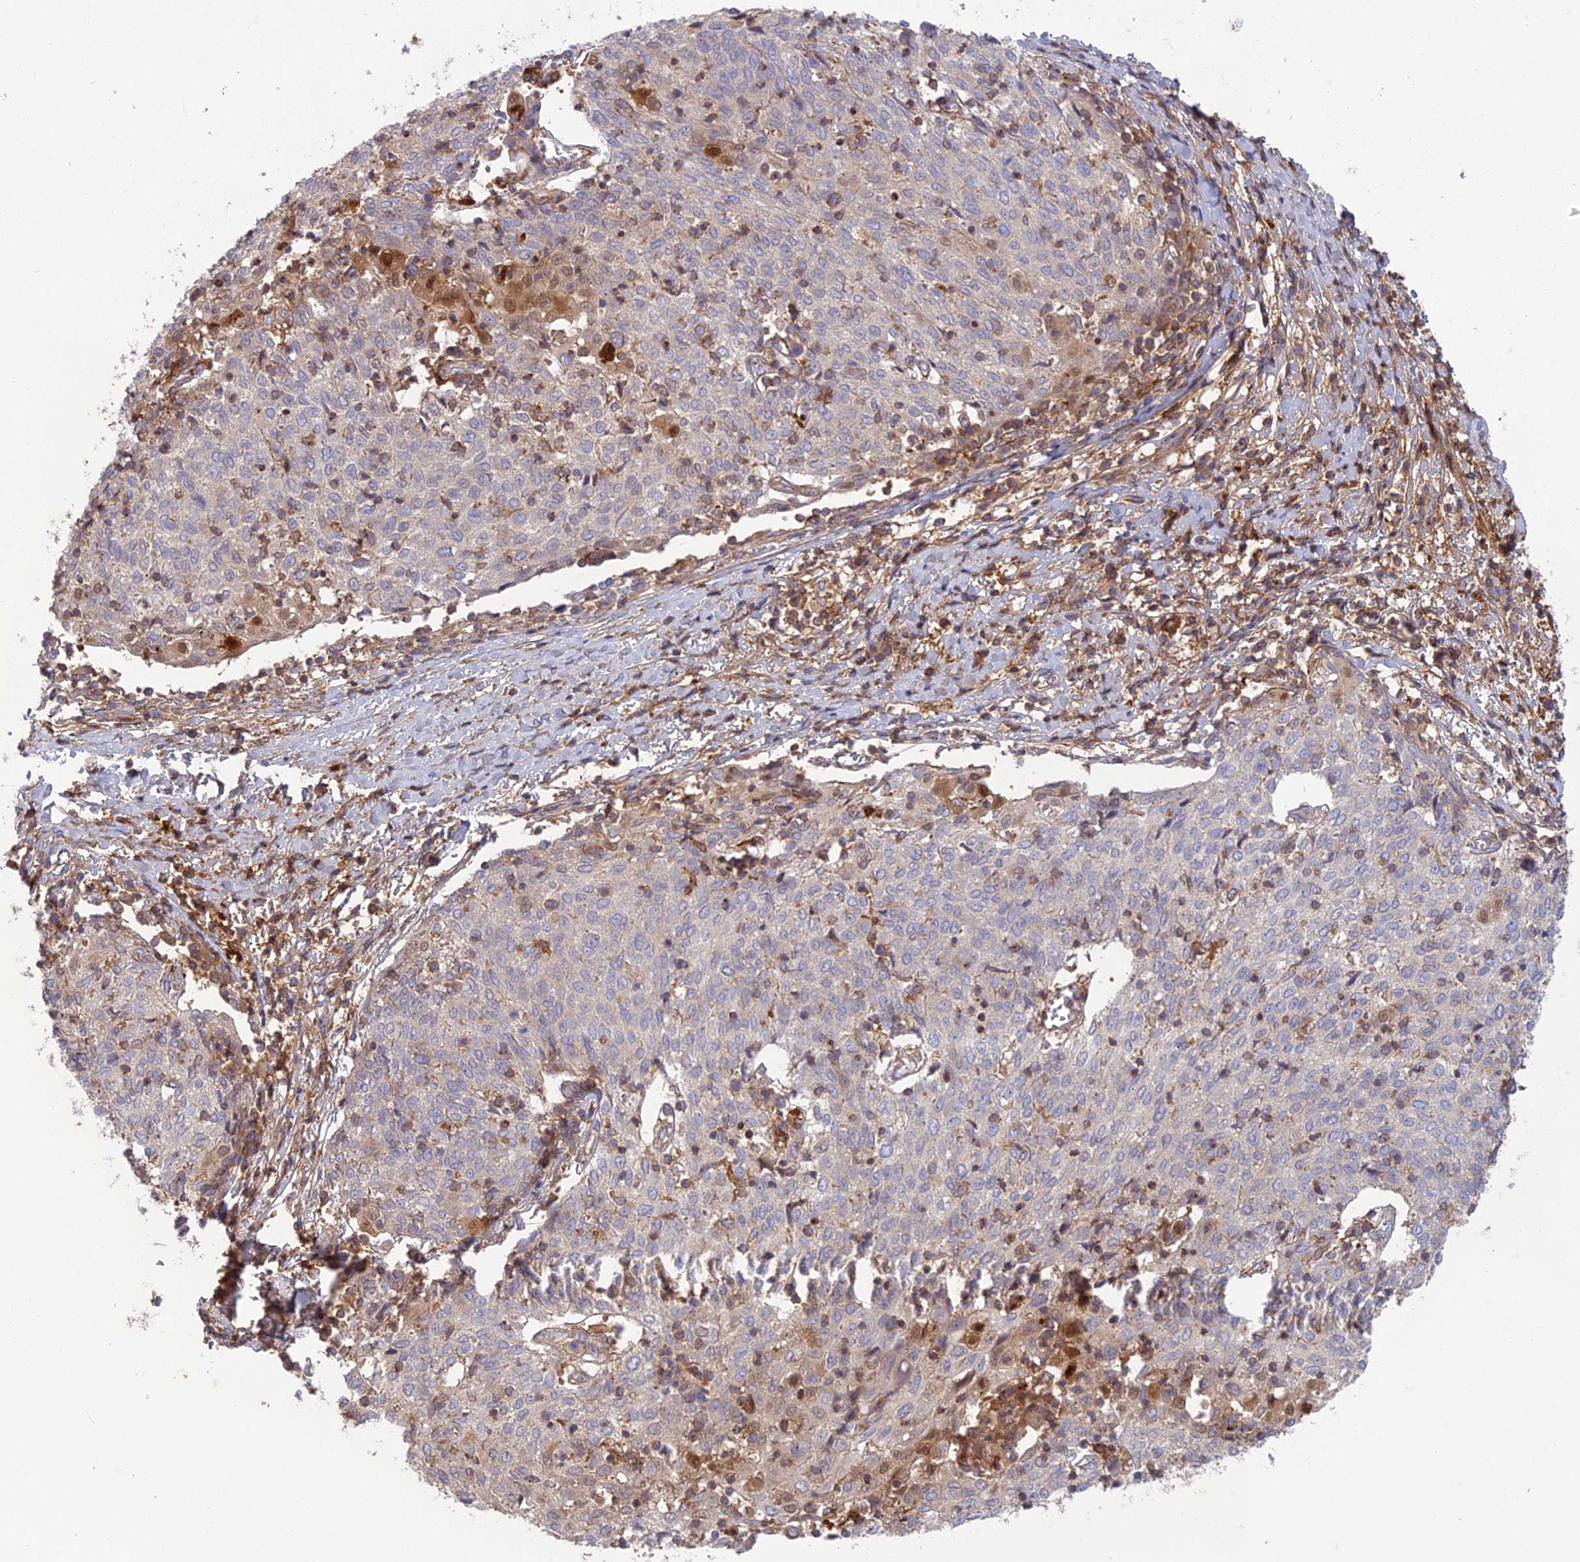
{"staining": {"intensity": "negative", "quantity": "none", "location": "none"}, "tissue": "cervical cancer", "cell_type": "Tumor cells", "image_type": "cancer", "snomed": [{"axis": "morphology", "description": "Squamous cell carcinoma, NOS"}, {"axis": "topography", "description": "Cervix"}], "caption": "There is no significant expression in tumor cells of squamous cell carcinoma (cervical). The staining is performed using DAB (3,3'-diaminobenzidine) brown chromogen with nuclei counter-stained in using hematoxylin.", "gene": "CPNE7", "patient": {"sex": "female", "age": 52}}